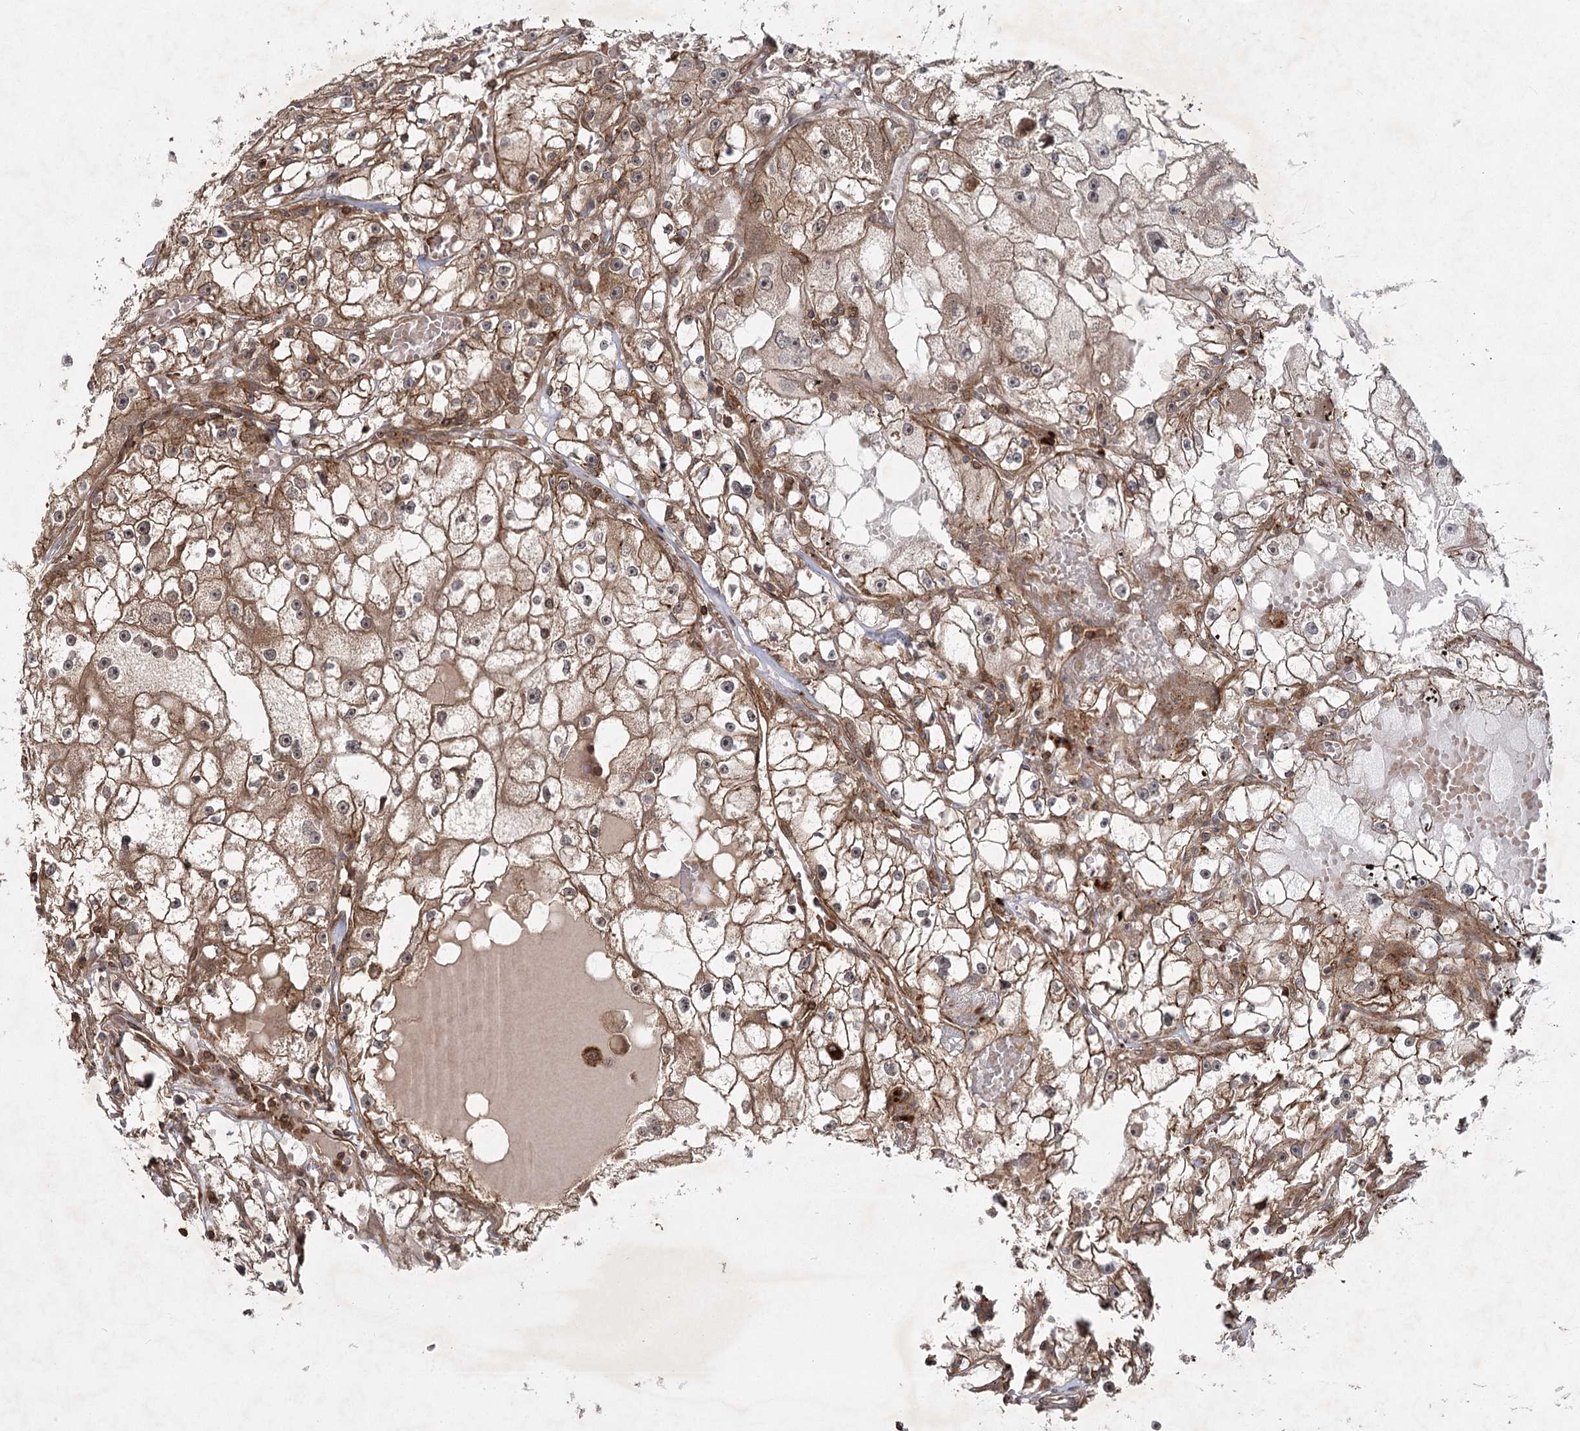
{"staining": {"intensity": "moderate", "quantity": ">75%", "location": "cytoplasmic/membranous"}, "tissue": "renal cancer", "cell_type": "Tumor cells", "image_type": "cancer", "snomed": [{"axis": "morphology", "description": "Adenocarcinoma, NOS"}, {"axis": "topography", "description": "Kidney"}], "caption": "Immunohistochemical staining of human renal cancer demonstrates moderate cytoplasmic/membranous protein staining in about >75% of tumor cells.", "gene": "MDFIC", "patient": {"sex": "male", "age": 56}}